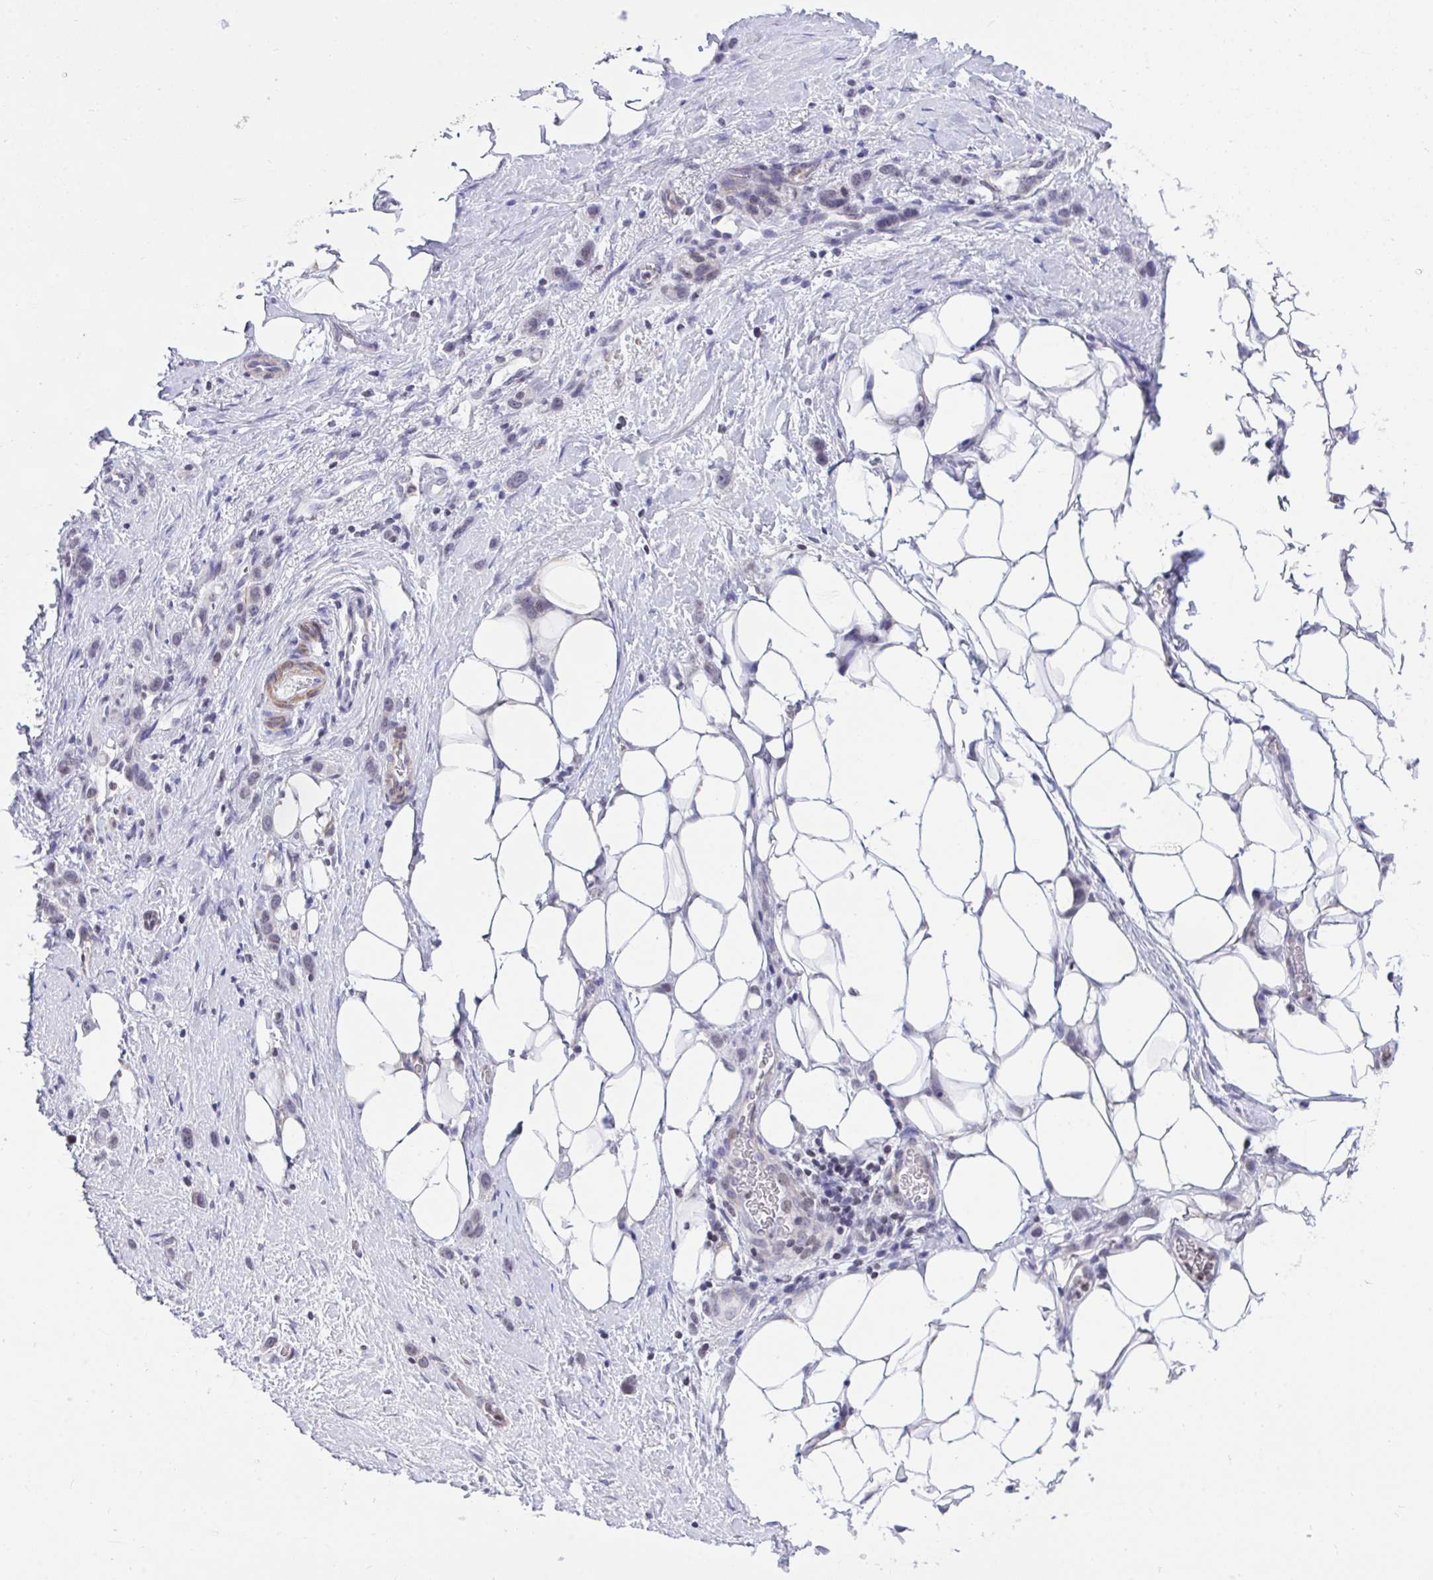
{"staining": {"intensity": "weak", "quantity": "<25%", "location": "nuclear"}, "tissue": "stomach cancer", "cell_type": "Tumor cells", "image_type": "cancer", "snomed": [{"axis": "morphology", "description": "Adenocarcinoma, NOS"}, {"axis": "topography", "description": "Stomach"}], "caption": "Stomach cancer was stained to show a protein in brown. There is no significant expression in tumor cells.", "gene": "KCNN4", "patient": {"sex": "female", "age": 65}}